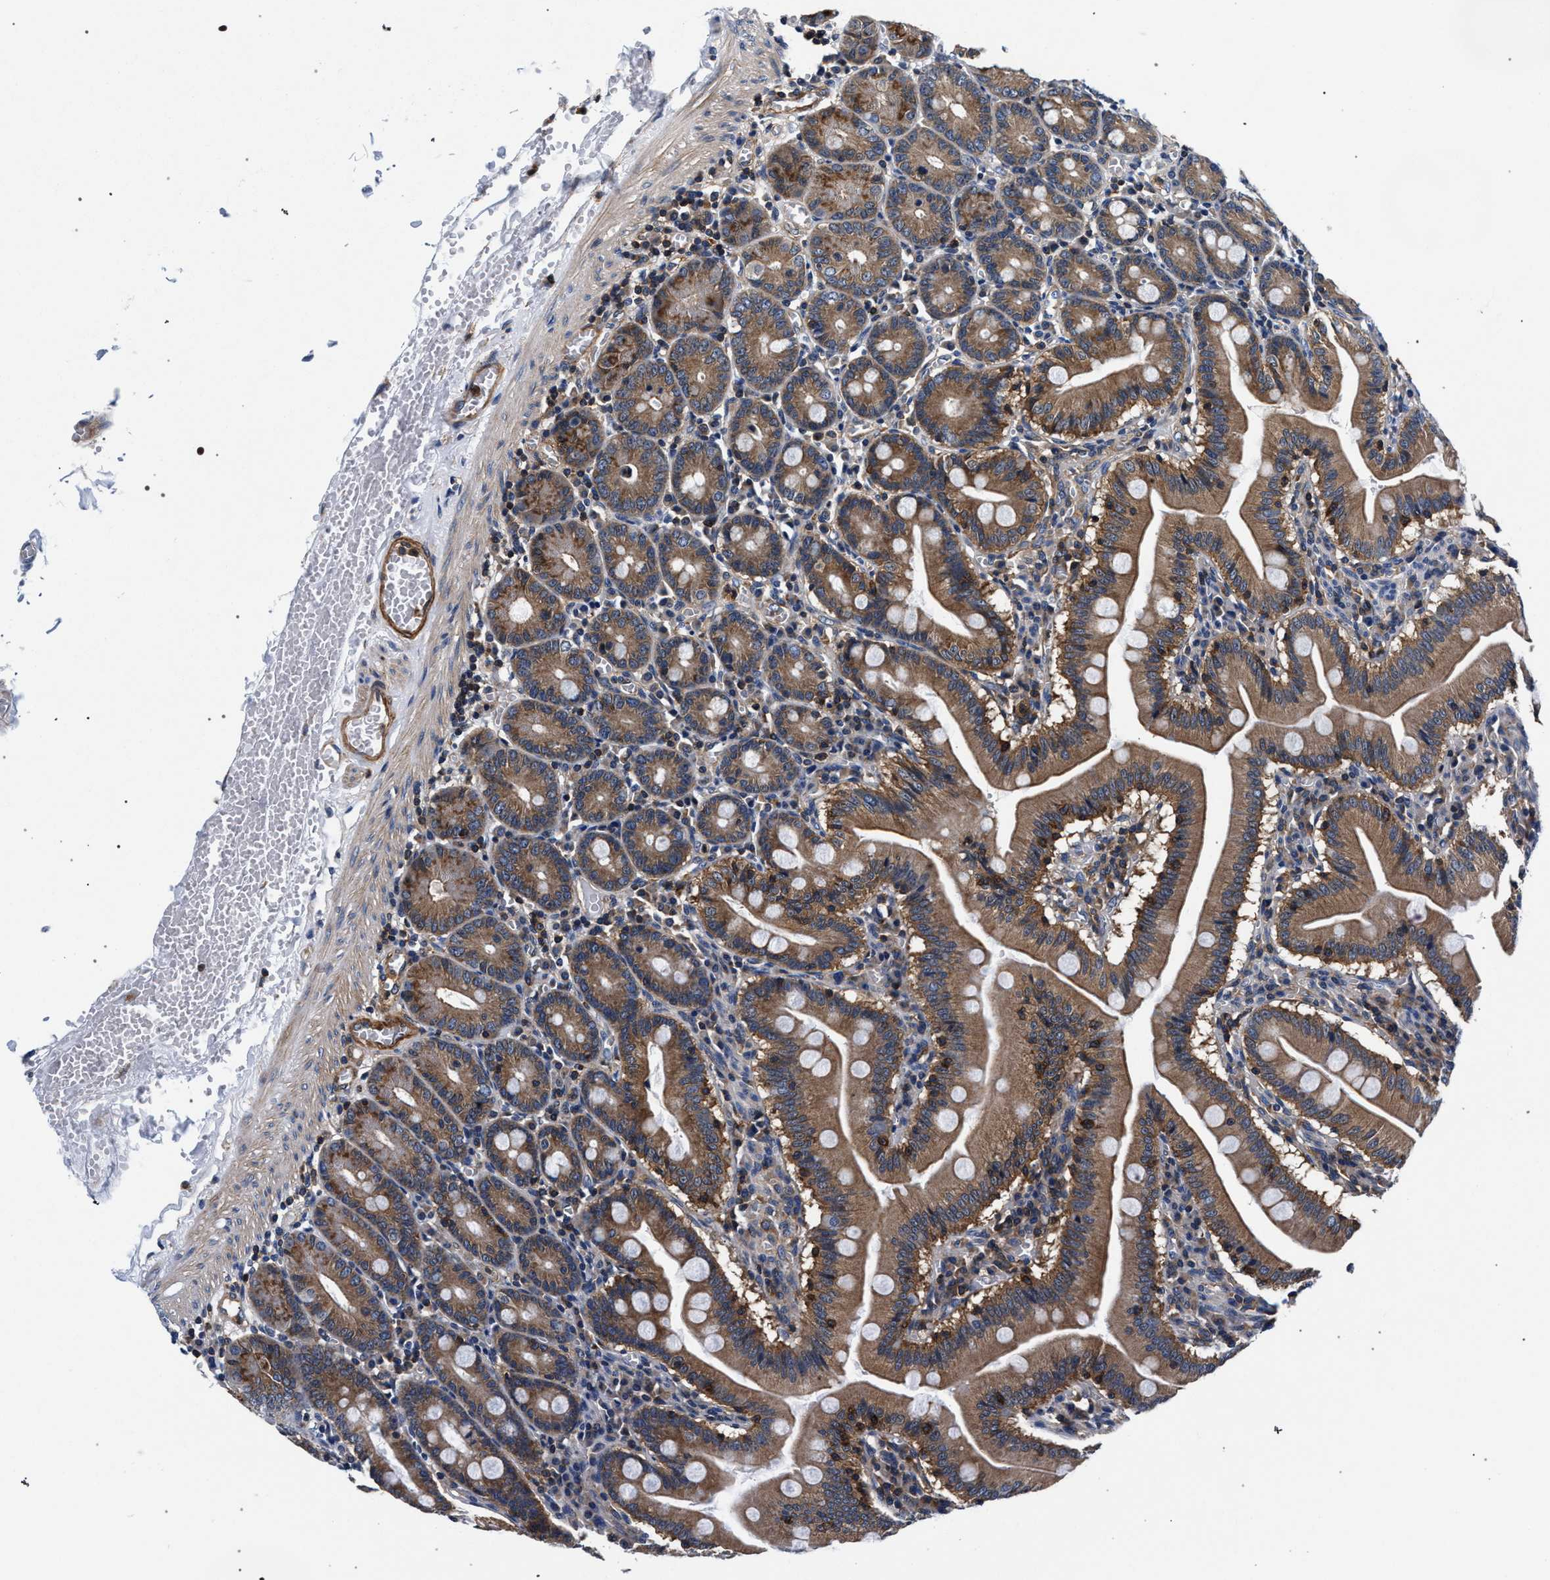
{"staining": {"intensity": "moderate", "quantity": ">75%", "location": "cytoplasmic/membranous"}, "tissue": "small intestine", "cell_type": "Glandular cells", "image_type": "normal", "snomed": [{"axis": "morphology", "description": "Normal tissue, NOS"}, {"axis": "topography", "description": "Small intestine"}], "caption": "Immunohistochemical staining of normal human small intestine shows moderate cytoplasmic/membranous protein staining in about >75% of glandular cells.", "gene": "LASP1", "patient": {"sex": "male", "age": 71}}